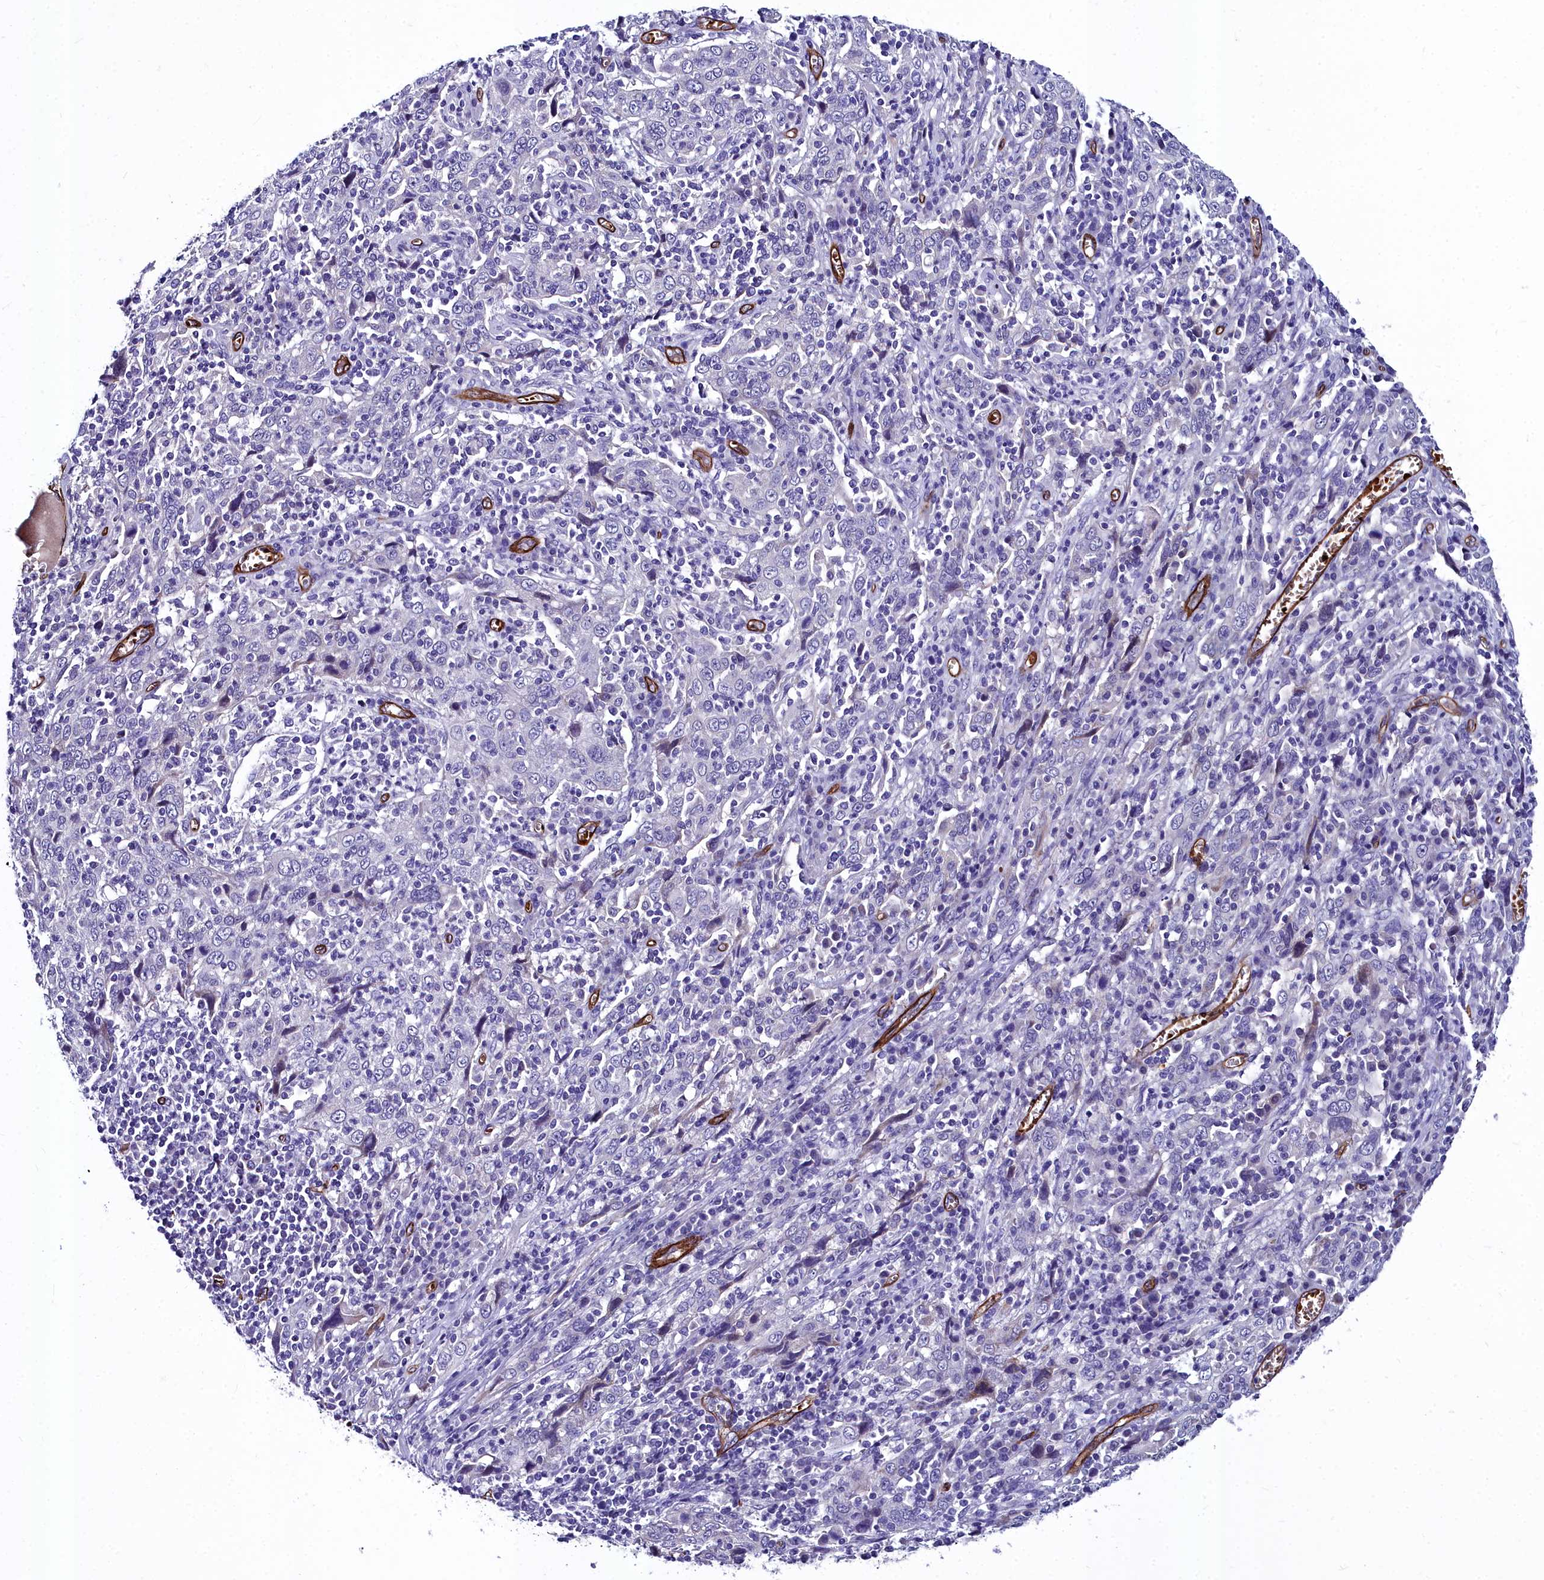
{"staining": {"intensity": "negative", "quantity": "none", "location": "none"}, "tissue": "cervical cancer", "cell_type": "Tumor cells", "image_type": "cancer", "snomed": [{"axis": "morphology", "description": "Squamous cell carcinoma, NOS"}, {"axis": "topography", "description": "Cervix"}], "caption": "High magnification brightfield microscopy of cervical cancer (squamous cell carcinoma) stained with DAB (3,3'-diaminobenzidine) (brown) and counterstained with hematoxylin (blue): tumor cells show no significant positivity.", "gene": "CYP4F11", "patient": {"sex": "female", "age": 46}}